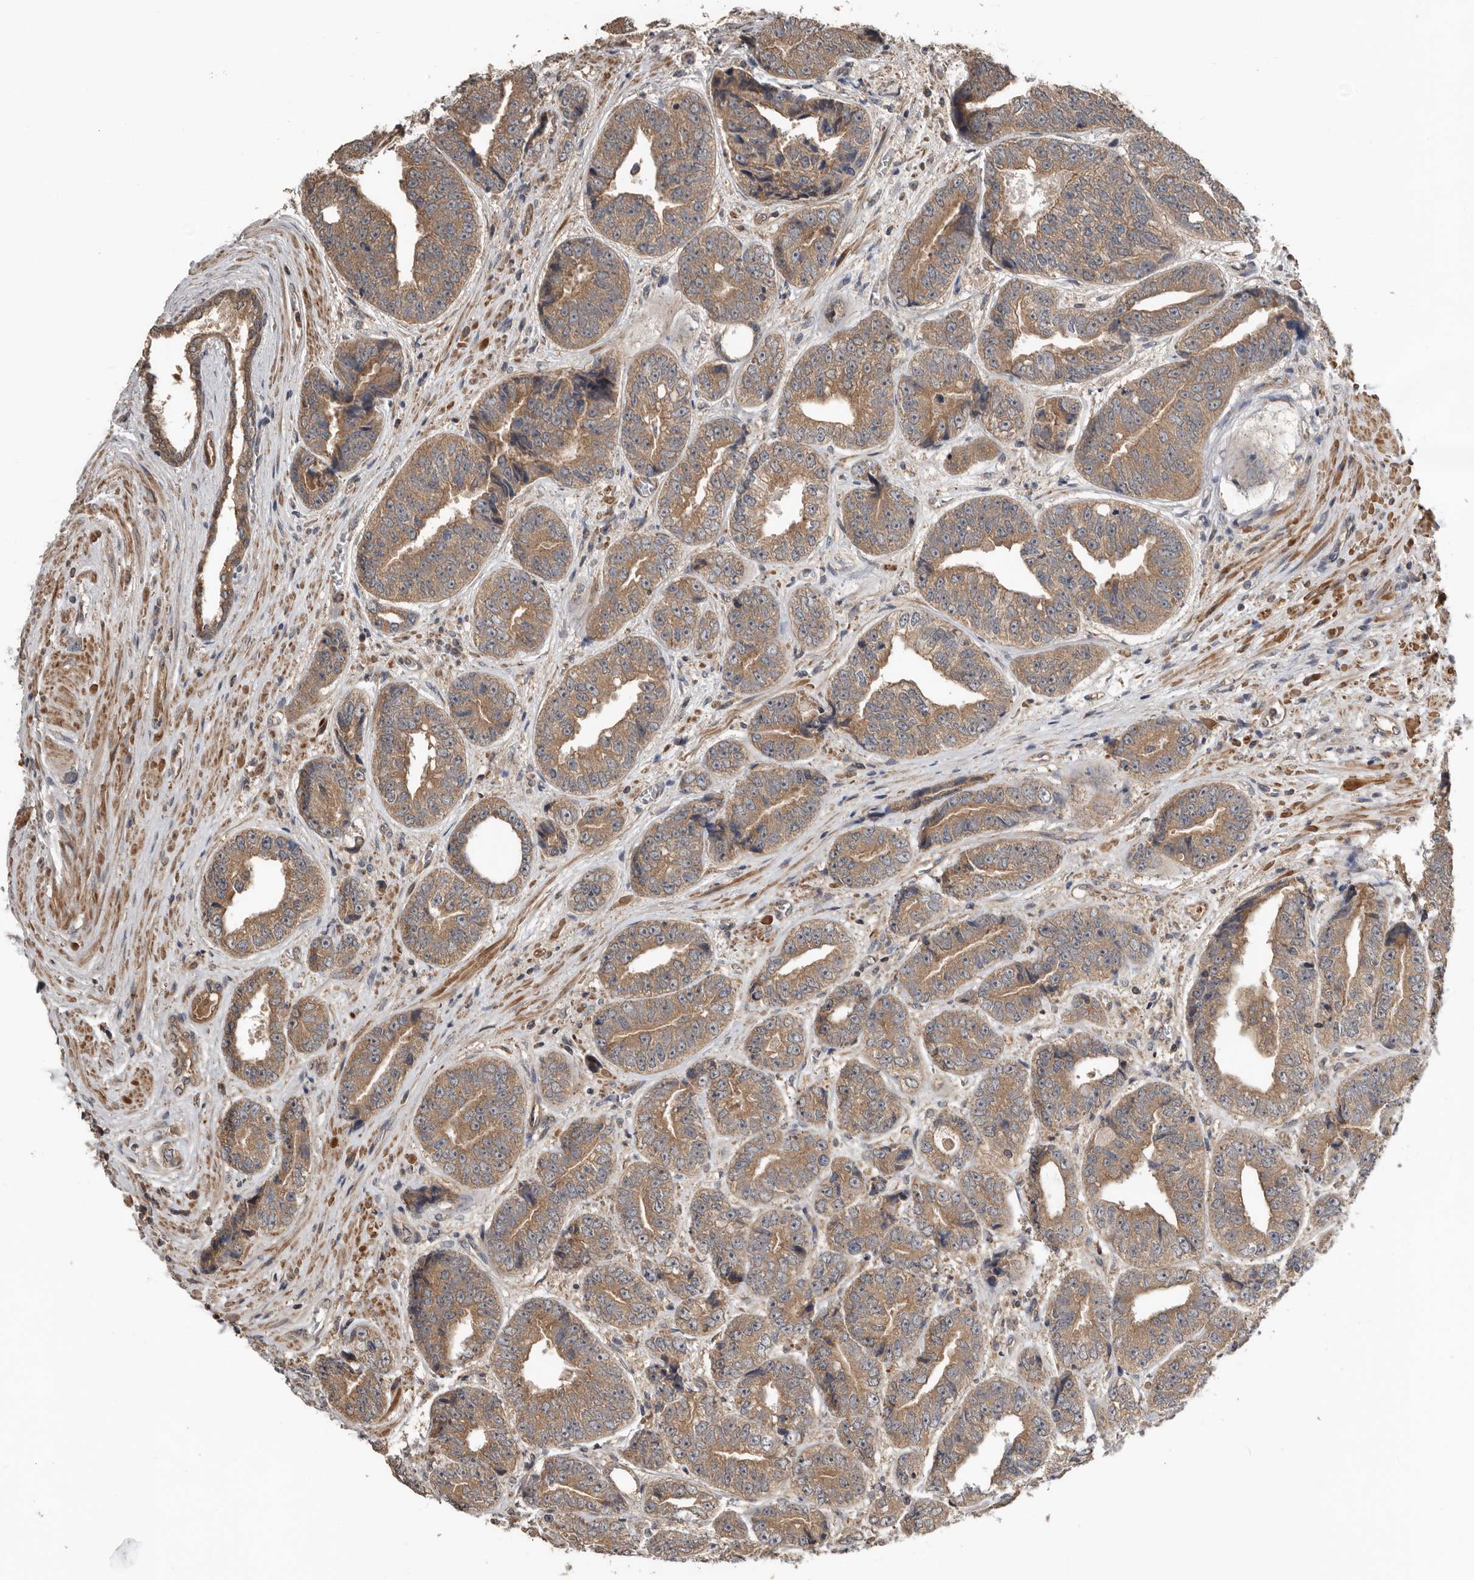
{"staining": {"intensity": "moderate", "quantity": ">75%", "location": "cytoplasmic/membranous"}, "tissue": "prostate cancer", "cell_type": "Tumor cells", "image_type": "cancer", "snomed": [{"axis": "morphology", "description": "Adenocarcinoma, High grade"}, {"axis": "topography", "description": "Prostate"}], "caption": "Human prostate cancer stained with a brown dye shows moderate cytoplasmic/membranous positive staining in about >75% of tumor cells.", "gene": "DNAJB4", "patient": {"sex": "male", "age": 61}}